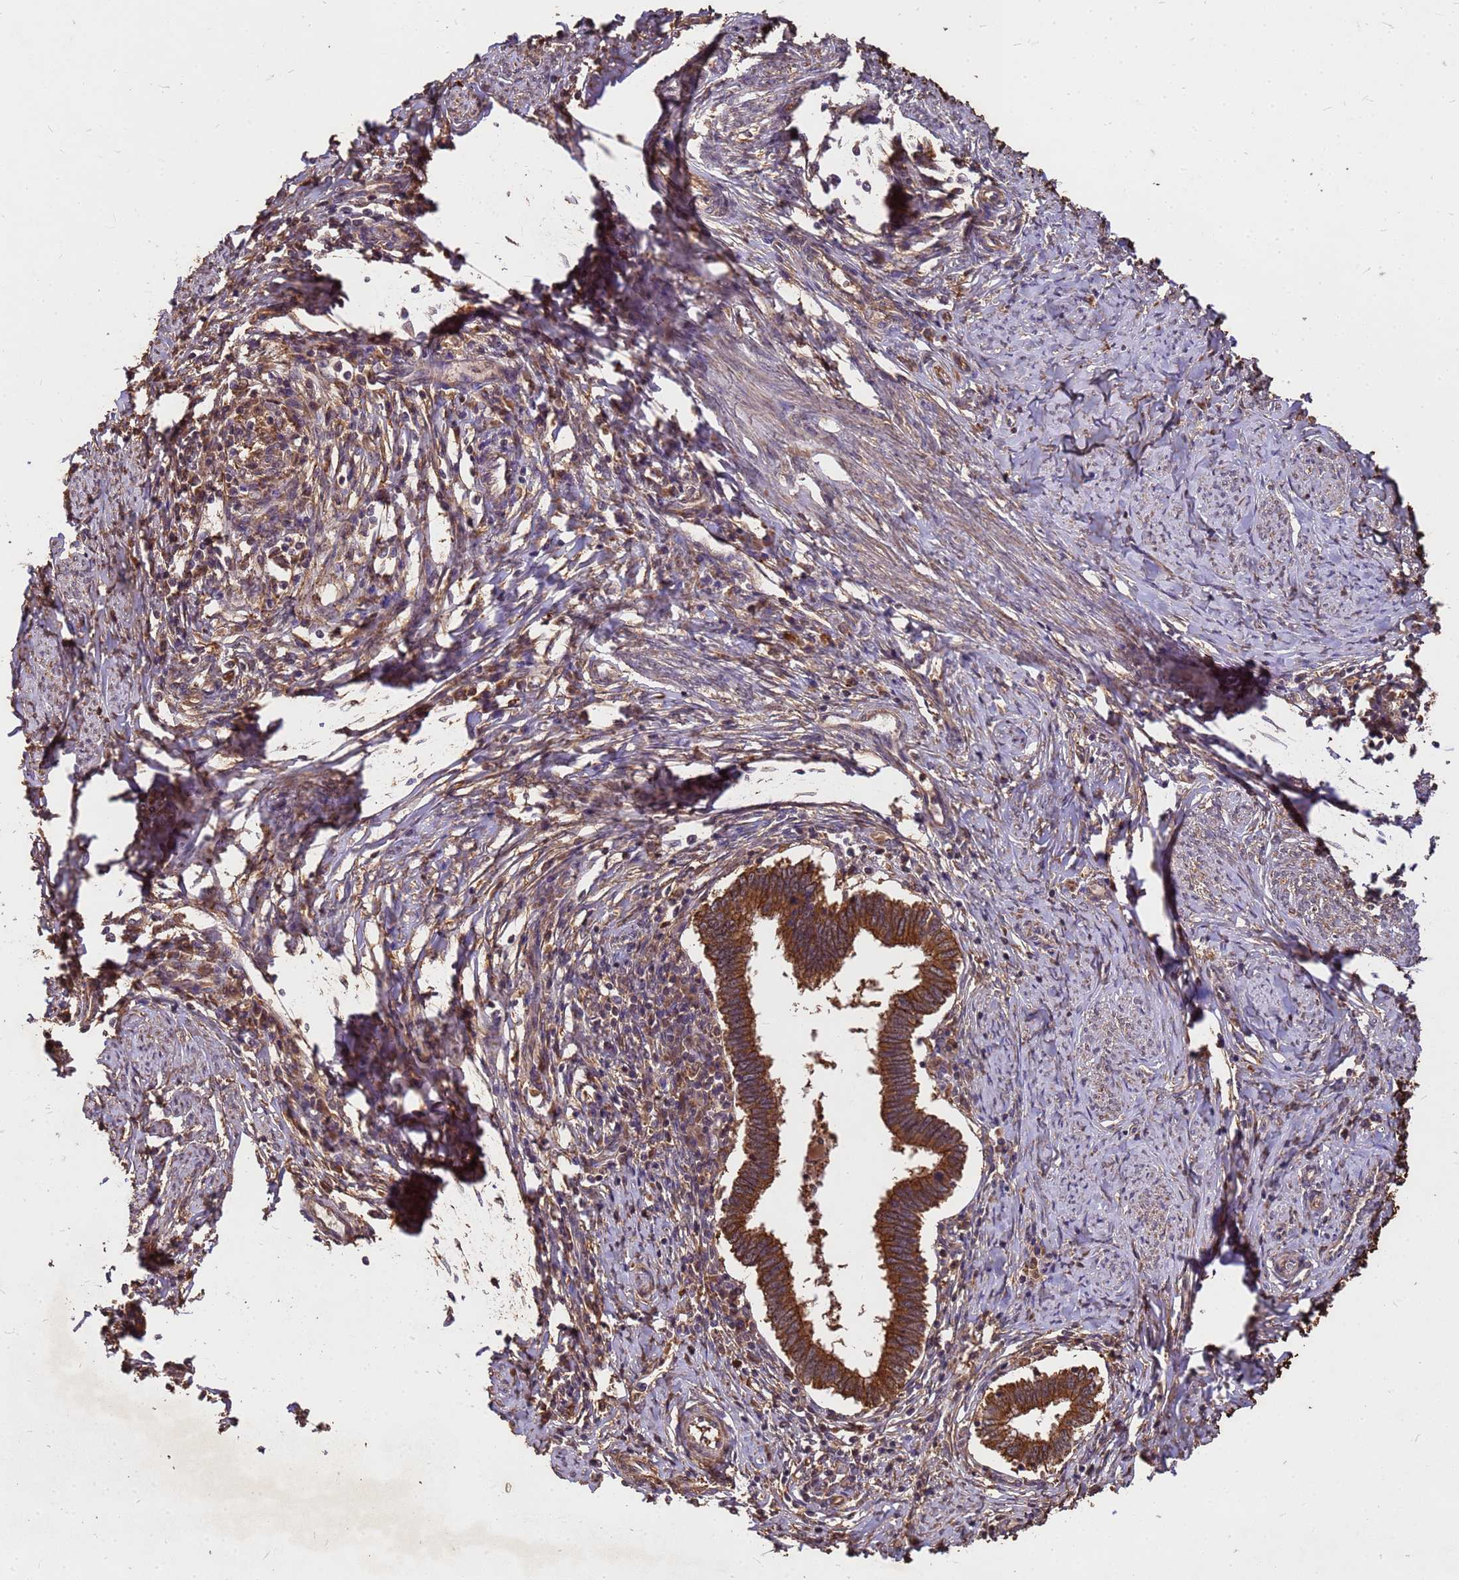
{"staining": {"intensity": "moderate", "quantity": ">75%", "location": "cytoplasmic/membranous"}, "tissue": "cervical cancer", "cell_type": "Tumor cells", "image_type": "cancer", "snomed": [{"axis": "morphology", "description": "Adenocarcinoma, NOS"}, {"axis": "topography", "description": "Cervix"}], "caption": "This is a micrograph of immunohistochemistry staining of cervical adenocarcinoma, which shows moderate staining in the cytoplasmic/membranous of tumor cells.", "gene": "ZNF618", "patient": {"sex": "female", "age": 36}}